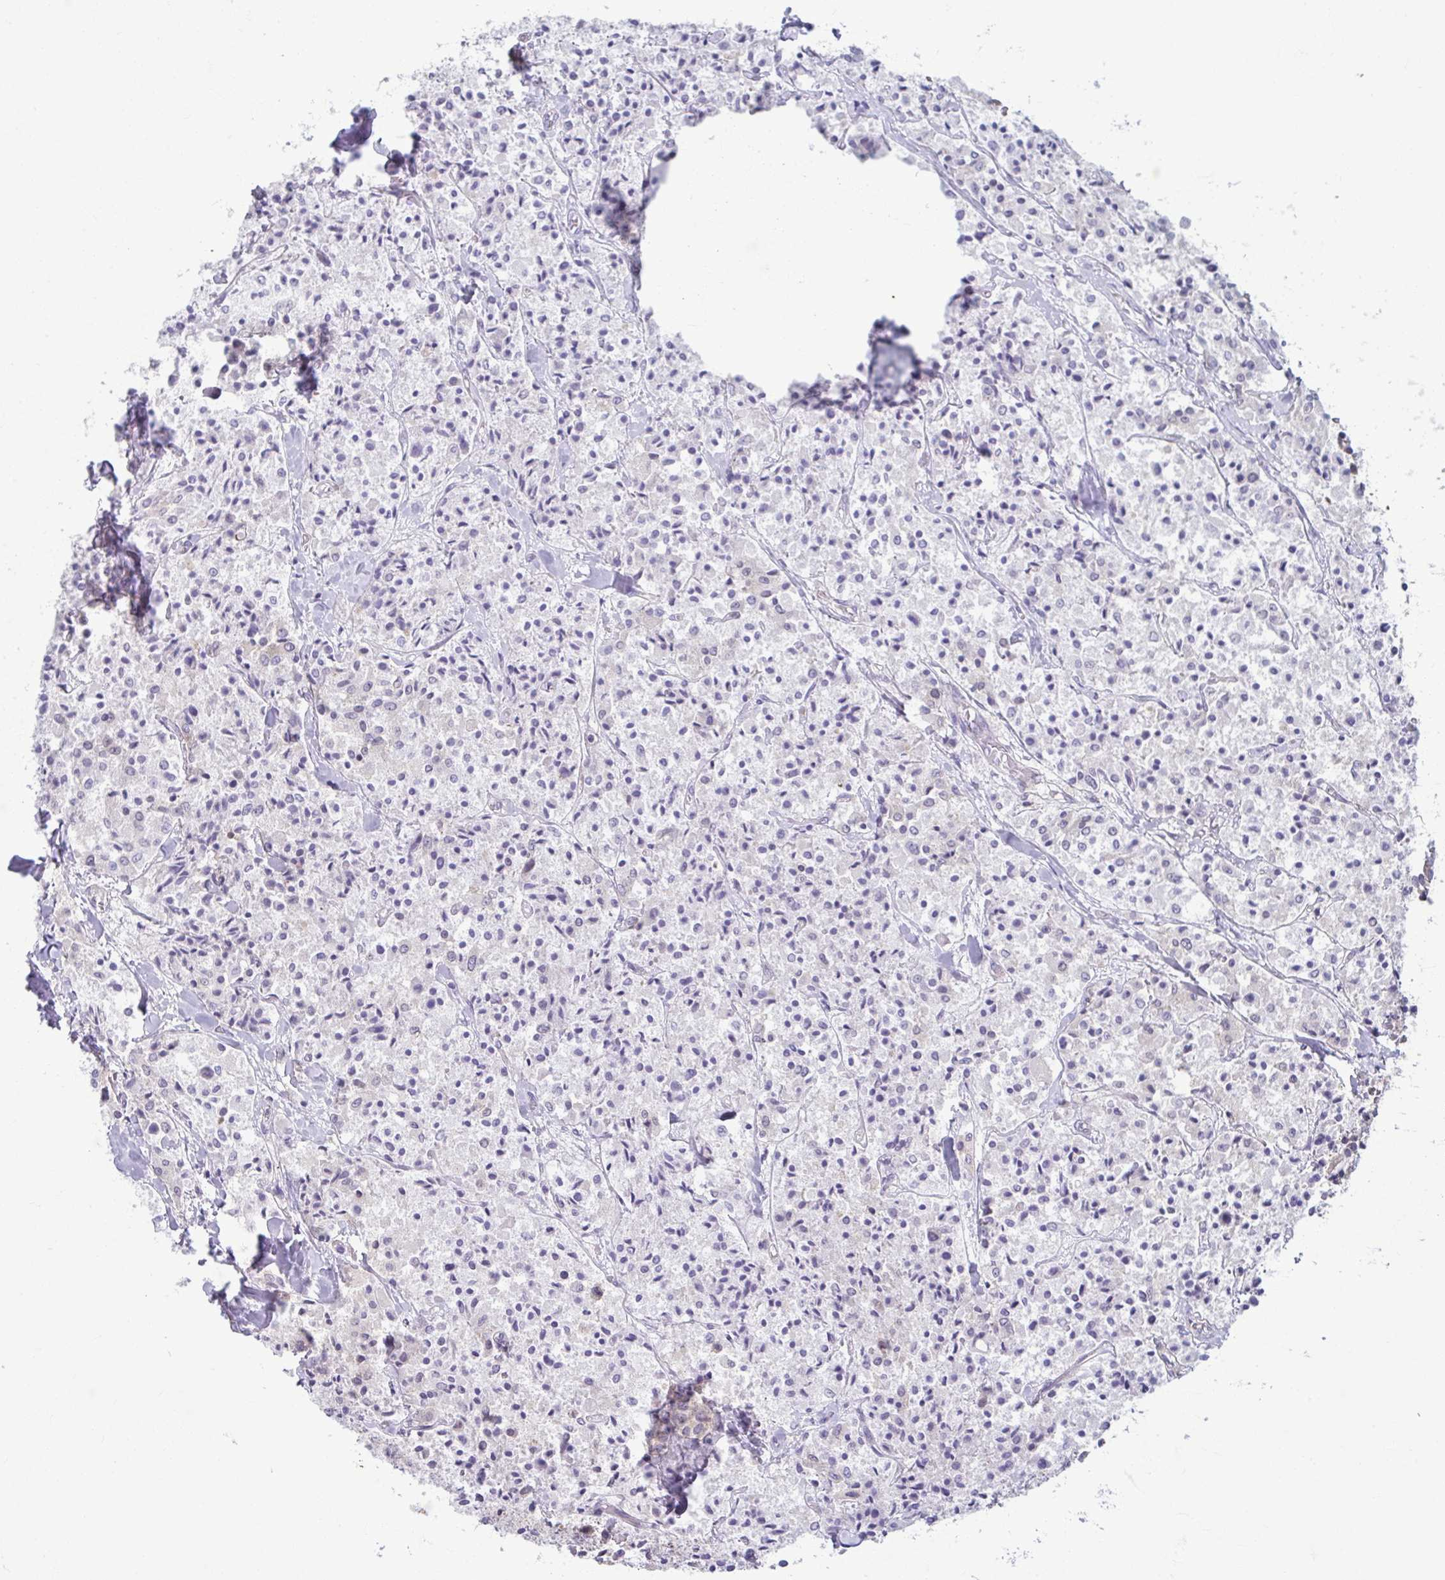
{"staining": {"intensity": "negative", "quantity": "none", "location": "none"}, "tissue": "carcinoid", "cell_type": "Tumor cells", "image_type": "cancer", "snomed": [{"axis": "morphology", "description": "Carcinoid, malignant, NOS"}, {"axis": "topography", "description": "Lung"}], "caption": "Carcinoid was stained to show a protein in brown. There is no significant expression in tumor cells.", "gene": "TMEM108", "patient": {"sex": "male", "age": 71}}